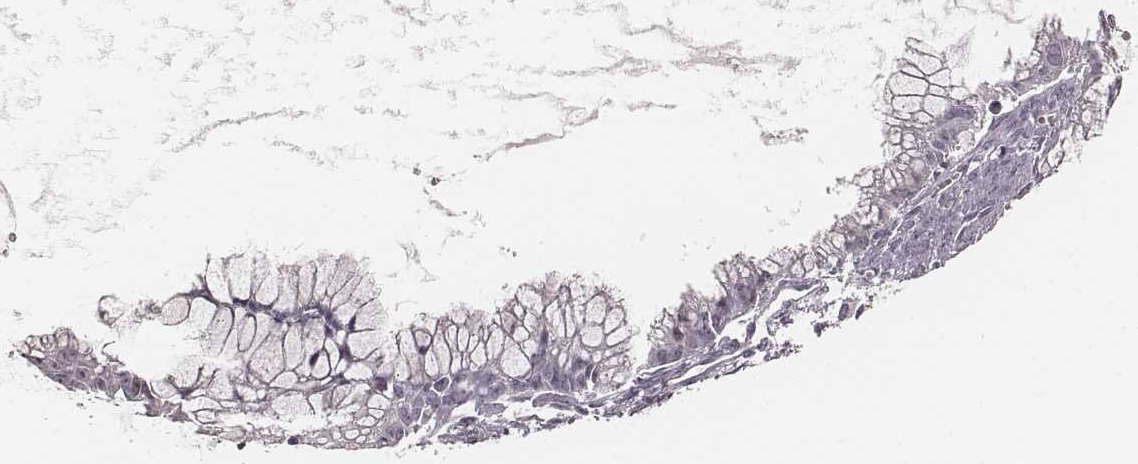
{"staining": {"intensity": "negative", "quantity": "none", "location": "none"}, "tissue": "ovarian cancer", "cell_type": "Tumor cells", "image_type": "cancer", "snomed": [{"axis": "morphology", "description": "Cystadenocarcinoma, mucinous, NOS"}, {"axis": "topography", "description": "Ovary"}], "caption": "Immunohistochemical staining of human ovarian cancer shows no significant positivity in tumor cells.", "gene": "TEX37", "patient": {"sex": "female", "age": 41}}